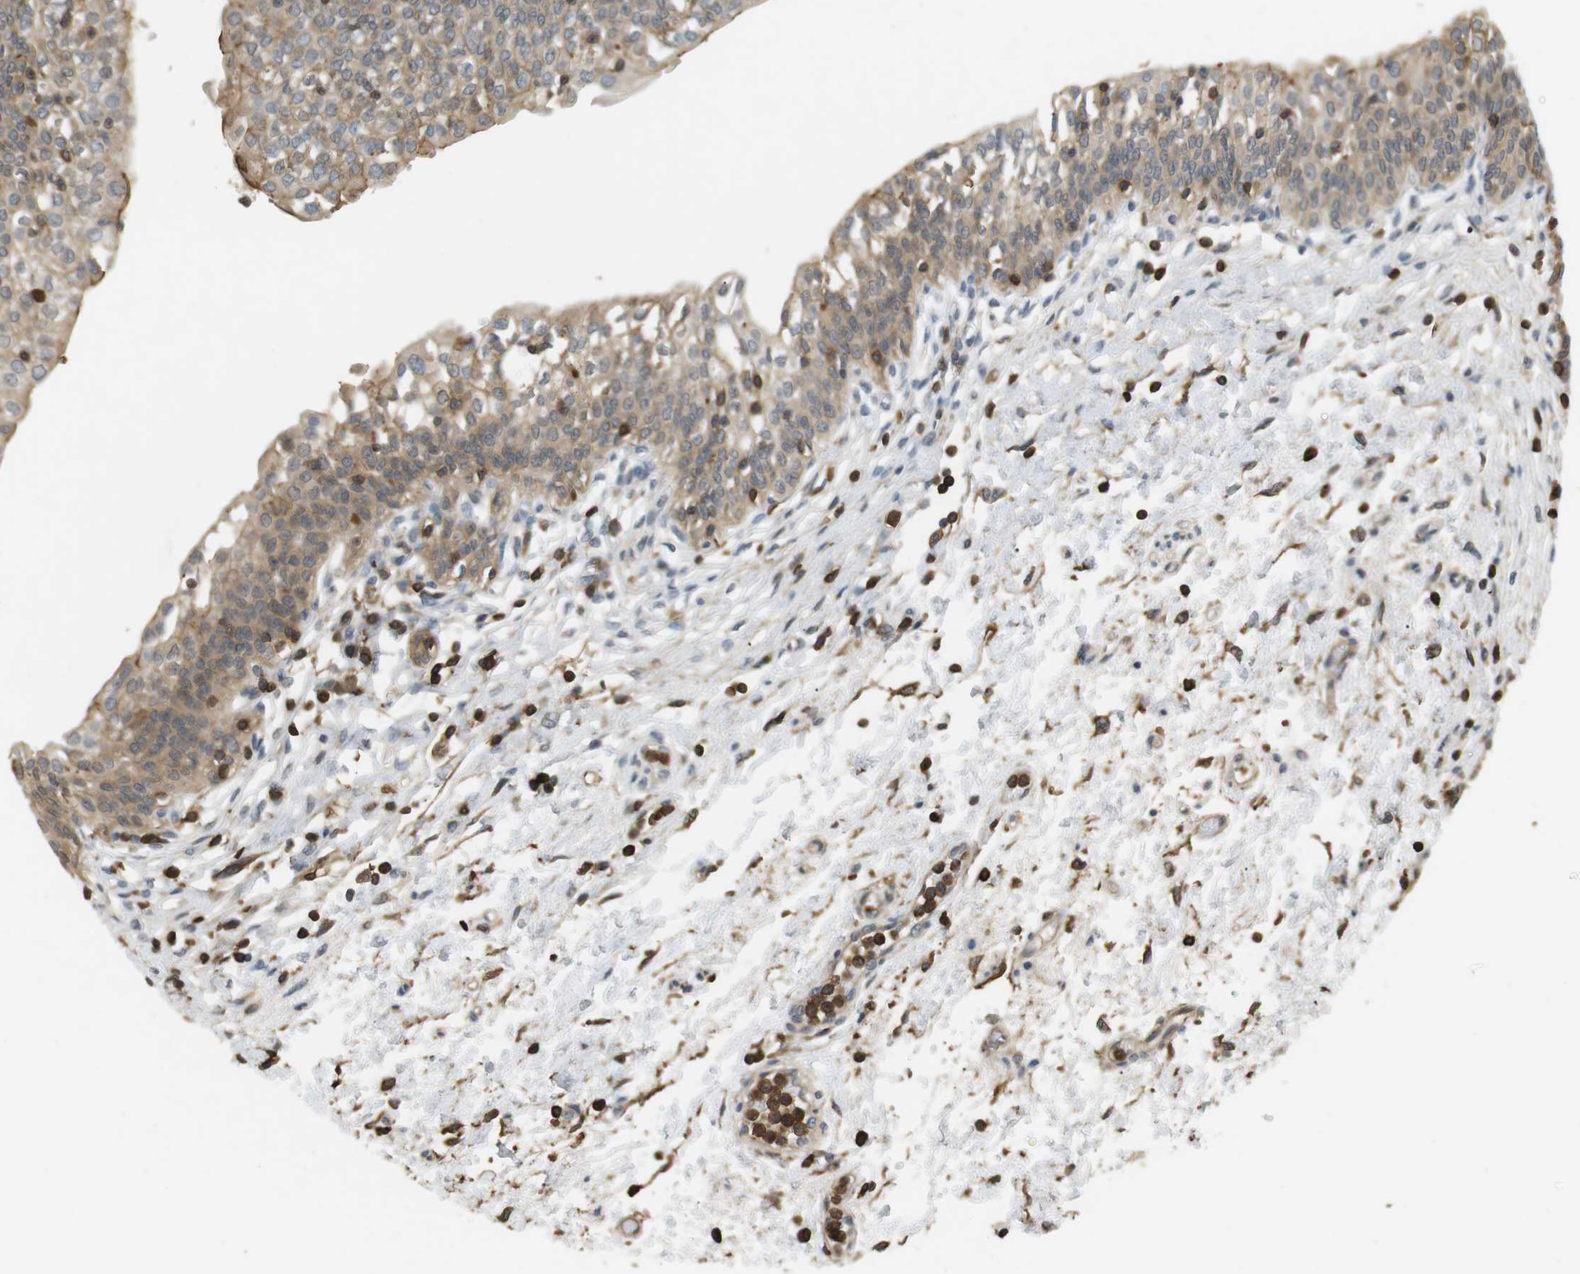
{"staining": {"intensity": "weak", "quantity": ">75%", "location": "cytoplasmic/membranous"}, "tissue": "urinary bladder", "cell_type": "Urothelial cells", "image_type": "normal", "snomed": [{"axis": "morphology", "description": "Normal tissue, NOS"}, {"axis": "topography", "description": "Urinary bladder"}], "caption": "DAB immunohistochemical staining of unremarkable human urinary bladder reveals weak cytoplasmic/membranous protein staining in approximately >75% of urothelial cells. (IHC, brightfield microscopy, high magnification).", "gene": "P2RY1", "patient": {"sex": "male", "age": 55}}